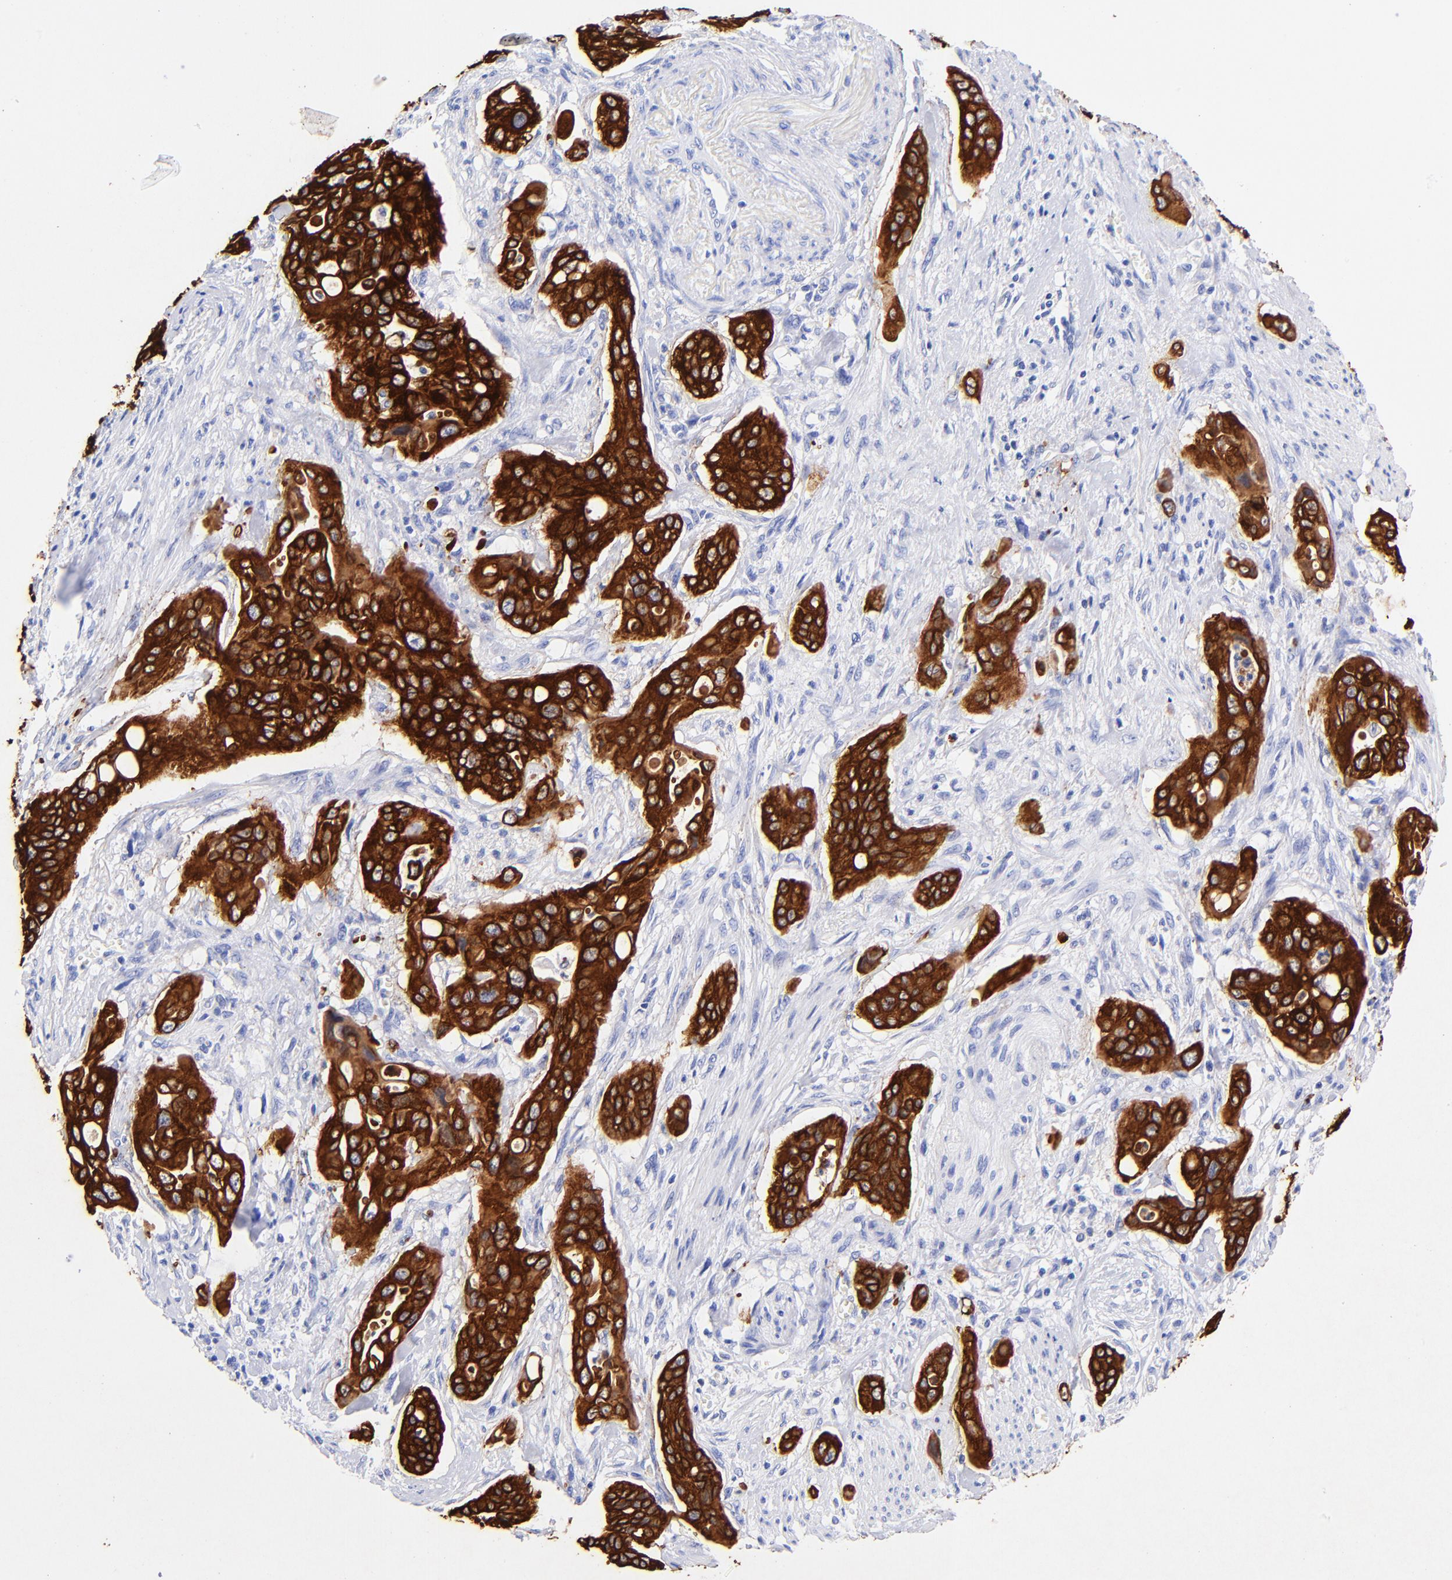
{"staining": {"intensity": "strong", "quantity": ">75%", "location": "cytoplasmic/membranous"}, "tissue": "pancreatic cancer", "cell_type": "Tumor cells", "image_type": "cancer", "snomed": [{"axis": "morphology", "description": "Adenocarcinoma, NOS"}, {"axis": "topography", "description": "Pancreas"}], "caption": "Immunohistochemistry (IHC) micrograph of human pancreatic cancer (adenocarcinoma) stained for a protein (brown), which reveals high levels of strong cytoplasmic/membranous staining in approximately >75% of tumor cells.", "gene": "KRT19", "patient": {"sex": "male", "age": 77}}